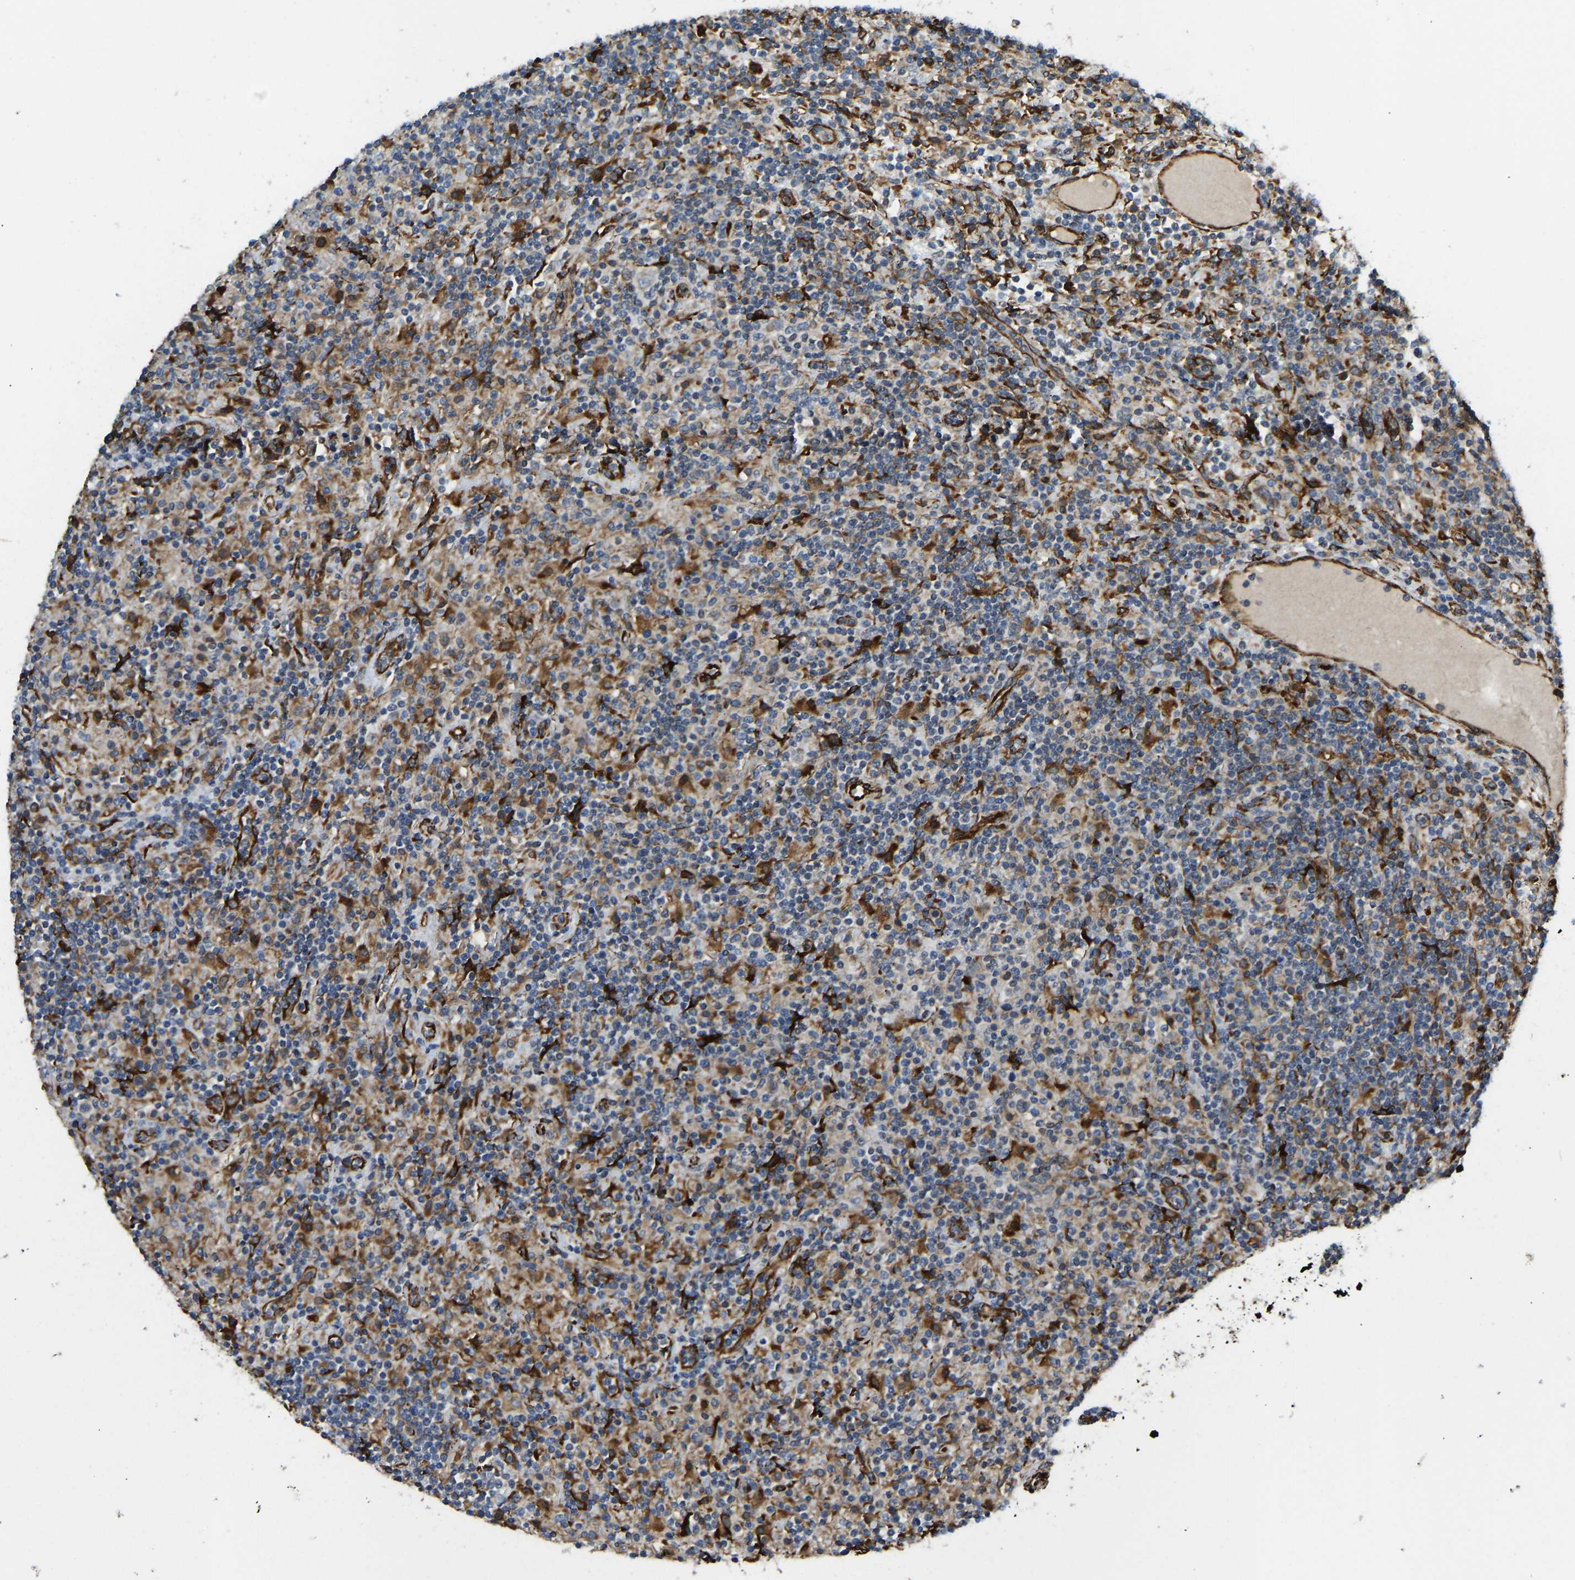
{"staining": {"intensity": "moderate", "quantity": "25%-75%", "location": "cytoplasmic/membranous"}, "tissue": "lymphoma", "cell_type": "Tumor cells", "image_type": "cancer", "snomed": [{"axis": "morphology", "description": "Hodgkin's disease, NOS"}, {"axis": "topography", "description": "Lymph node"}], "caption": "Immunohistochemistry (IHC) image of human lymphoma stained for a protein (brown), which exhibits medium levels of moderate cytoplasmic/membranous staining in about 25%-75% of tumor cells.", "gene": "BEX3", "patient": {"sex": "male", "age": 70}}